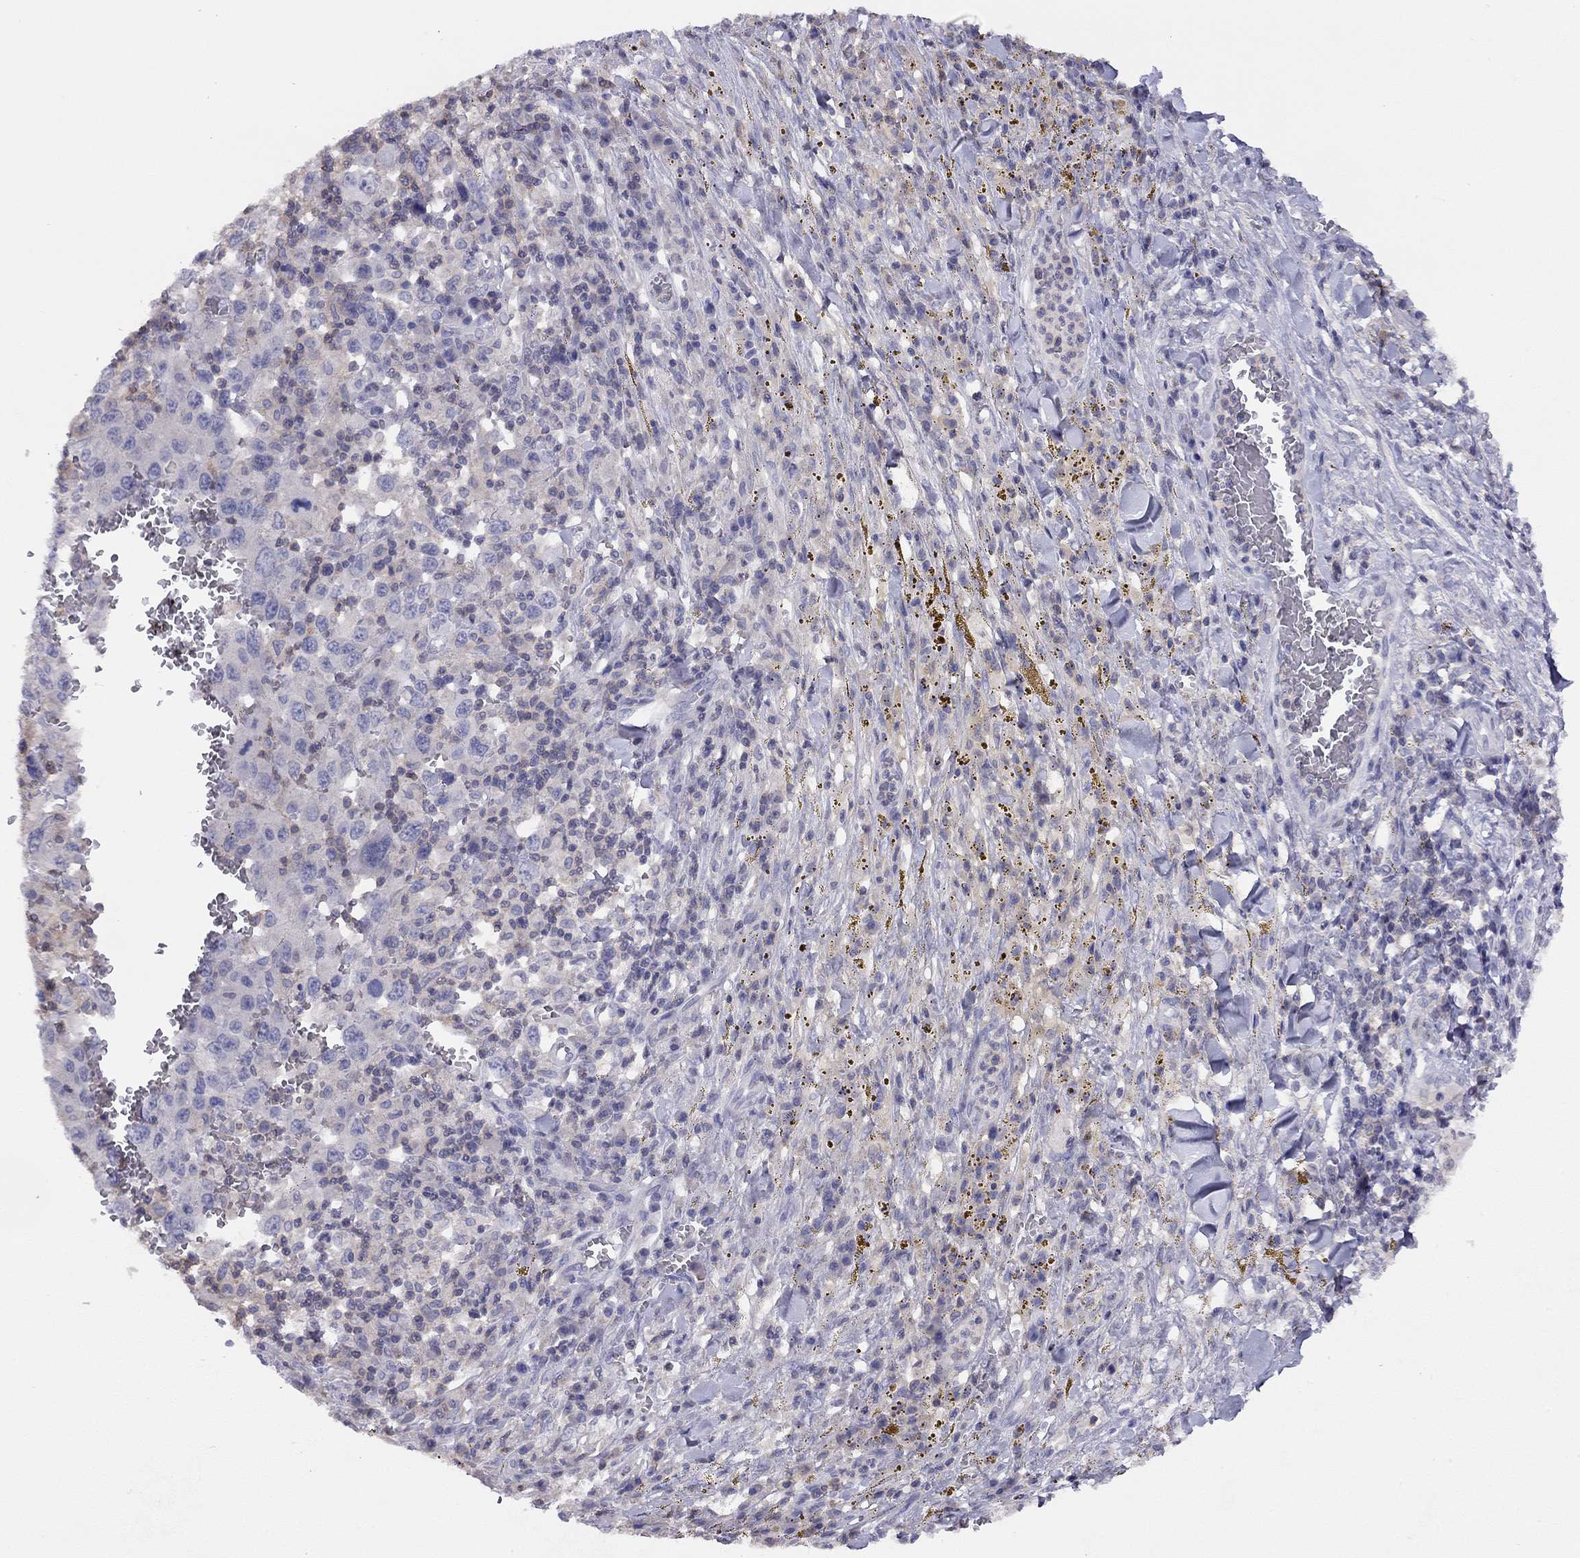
{"staining": {"intensity": "negative", "quantity": "none", "location": "none"}, "tissue": "melanoma", "cell_type": "Tumor cells", "image_type": "cancer", "snomed": [{"axis": "morphology", "description": "Malignant melanoma, NOS"}, {"axis": "topography", "description": "Skin"}], "caption": "A high-resolution micrograph shows immunohistochemistry staining of melanoma, which exhibits no significant positivity in tumor cells. (DAB (3,3'-diaminobenzidine) IHC, high magnification).", "gene": "CITED1", "patient": {"sex": "female", "age": 91}}